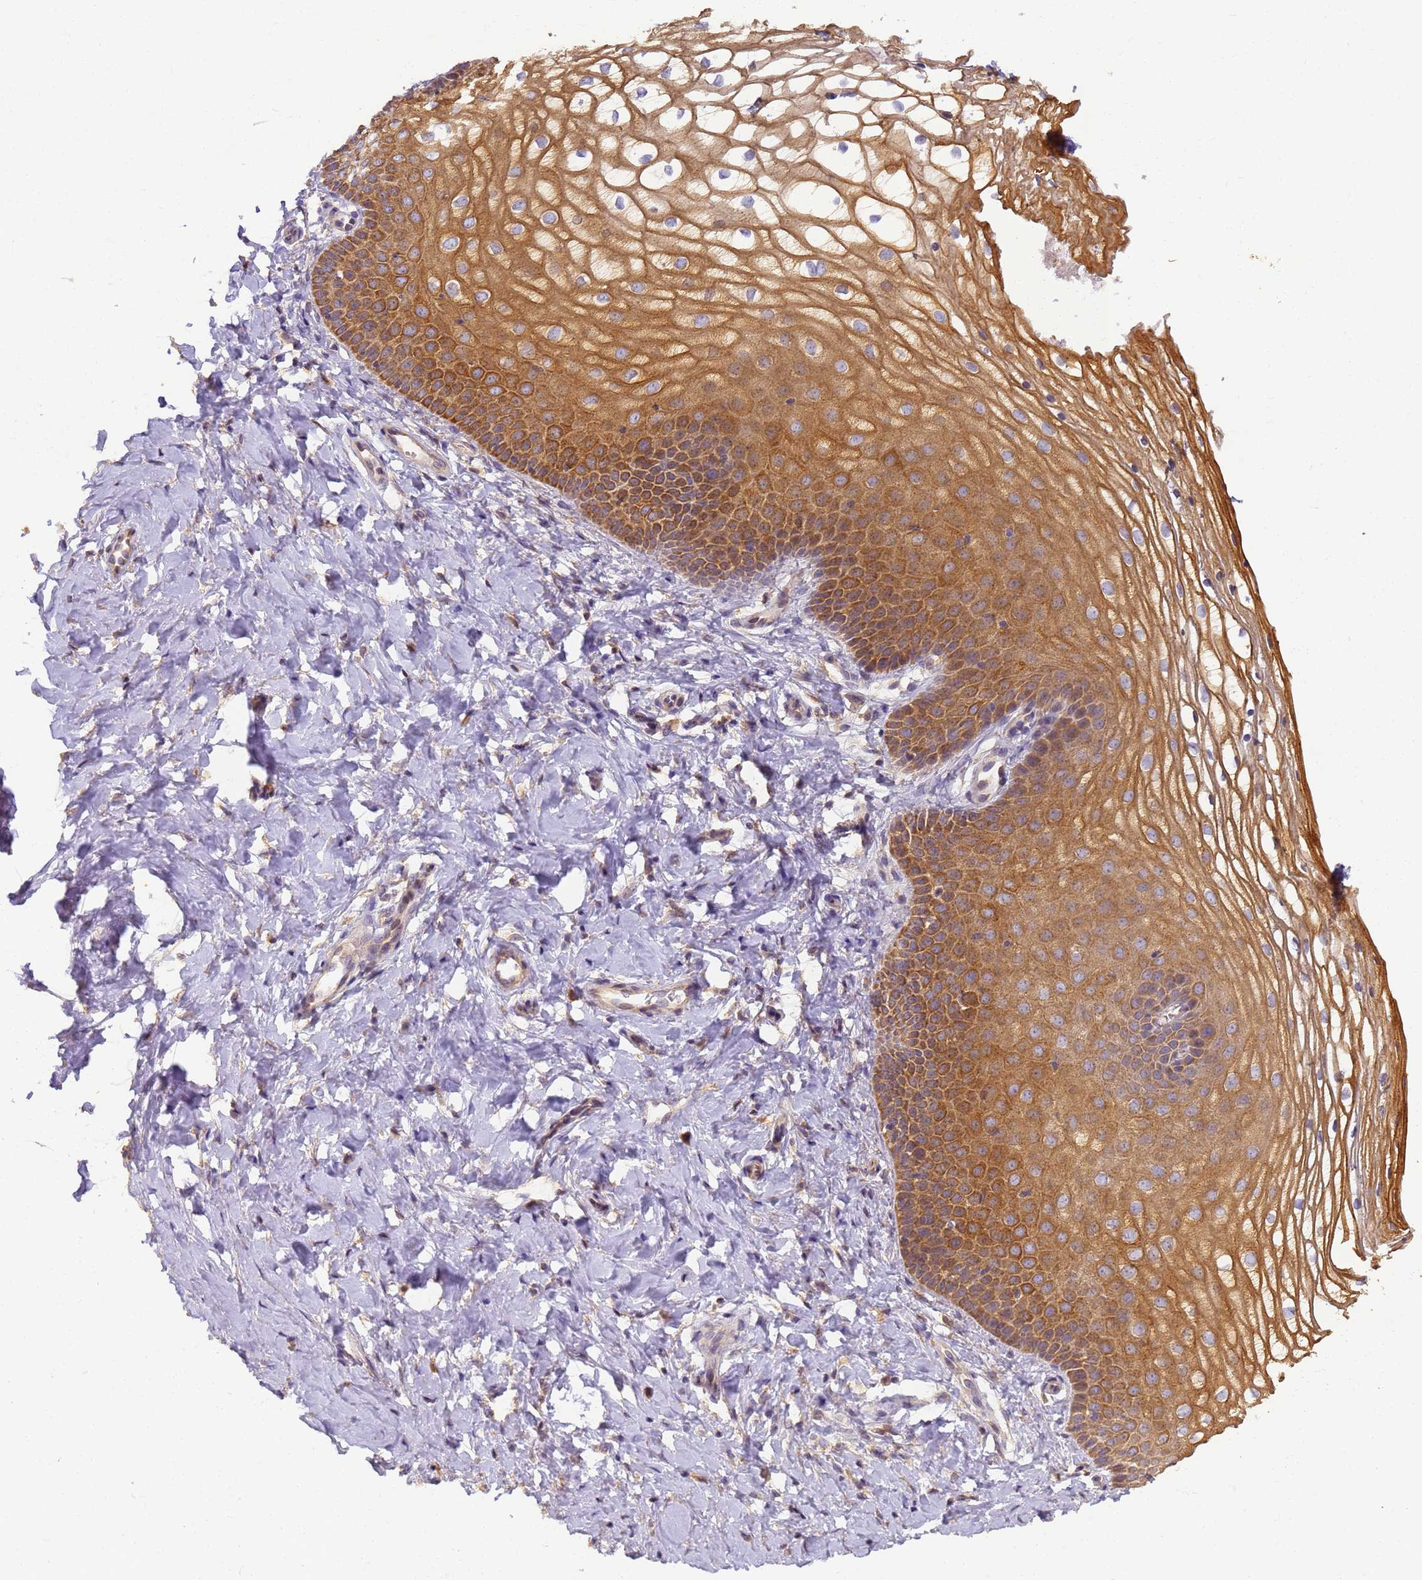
{"staining": {"intensity": "moderate", "quantity": ">75%", "location": "cytoplasmic/membranous"}, "tissue": "vagina", "cell_type": "Squamous epithelial cells", "image_type": "normal", "snomed": [{"axis": "morphology", "description": "Normal tissue, NOS"}, {"axis": "topography", "description": "Vagina"}], "caption": "Immunohistochemistry (IHC) (DAB) staining of unremarkable human vagina reveals moderate cytoplasmic/membranous protein expression in about >75% of squamous epithelial cells.", "gene": "TIGAR", "patient": {"sex": "female", "age": 68}}